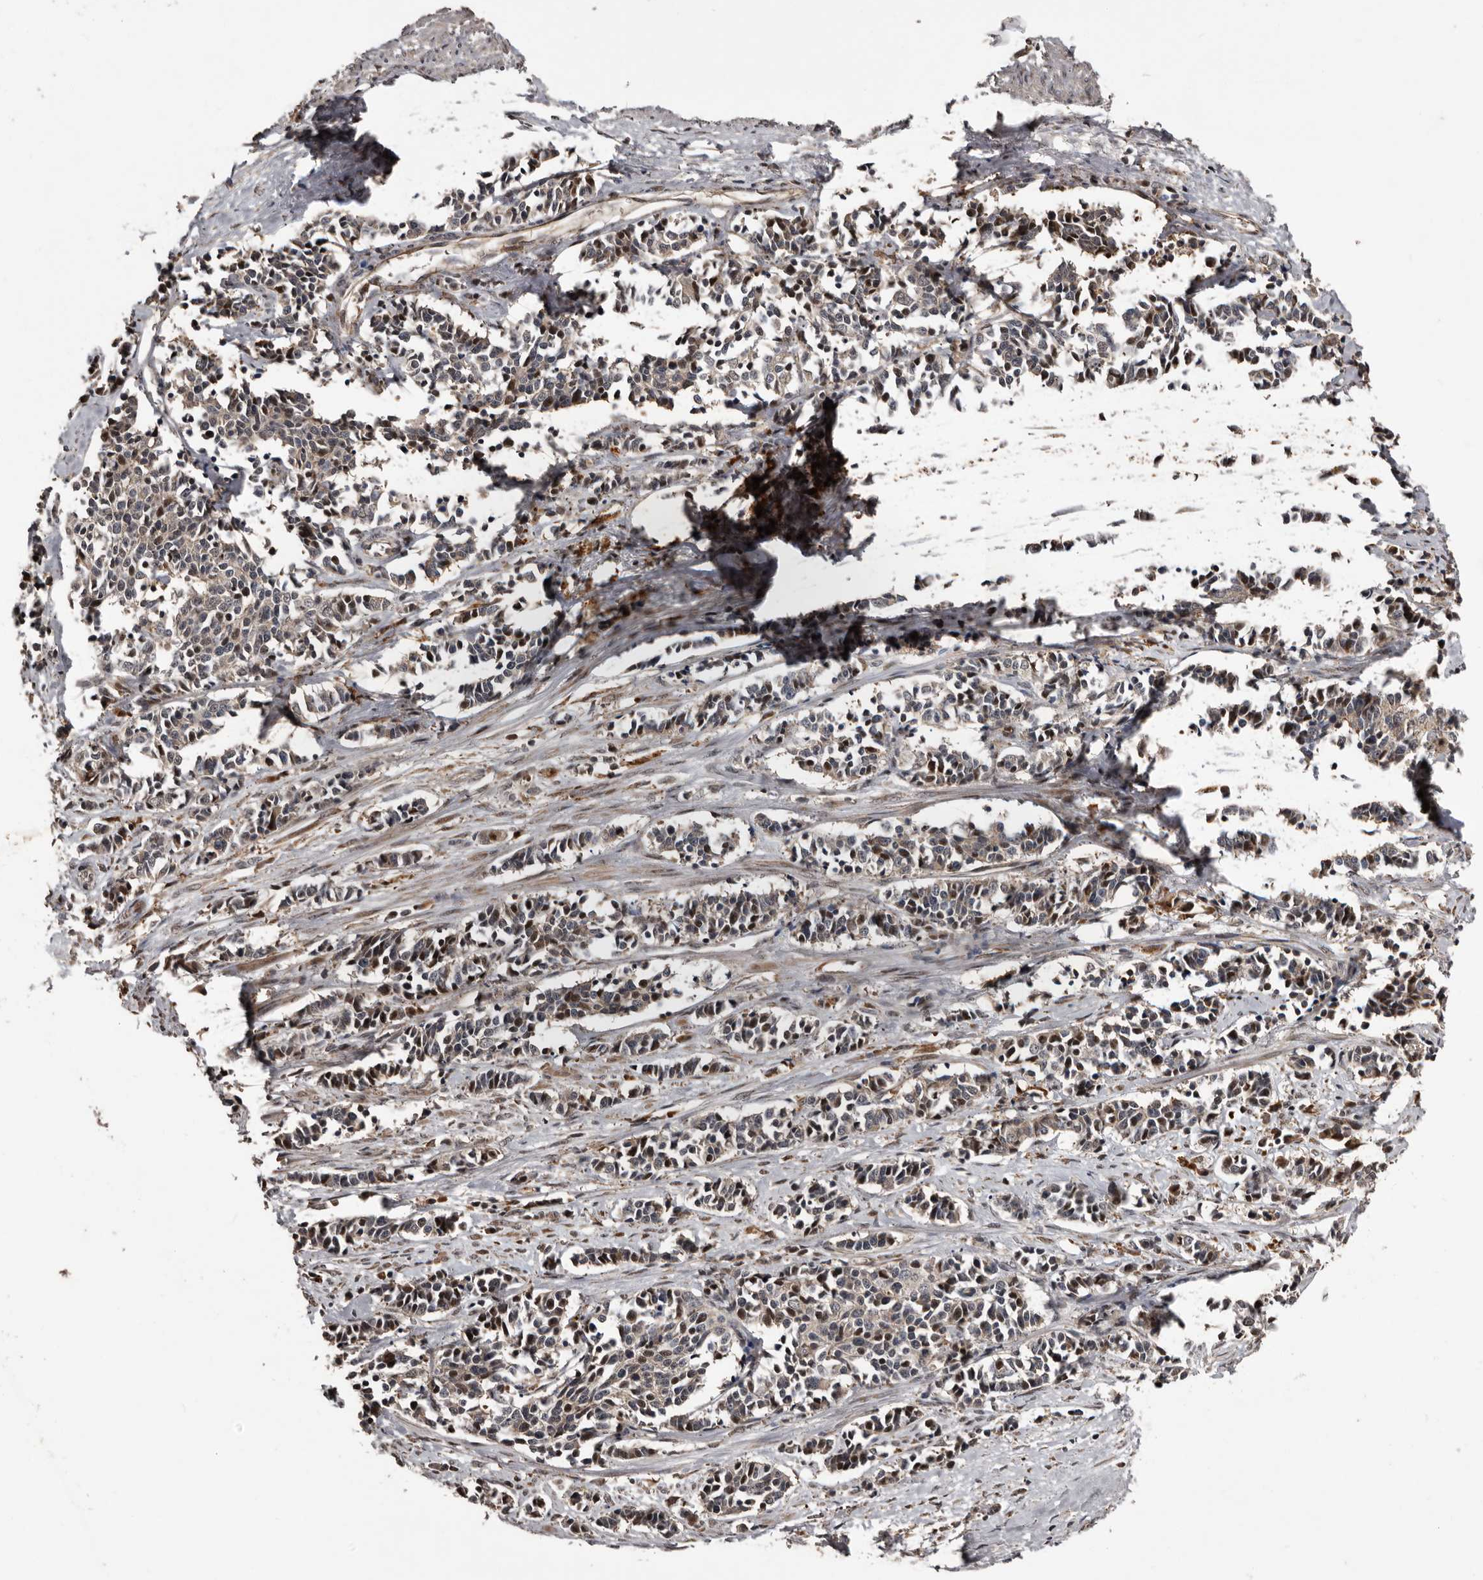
{"staining": {"intensity": "moderate", "quantity": "<25%", "location": "cytoplasmic/membranous,nuclear"}, "tissue": "cervical cancer", "cell_type": "Tumor cells", "image_type": "cancer", "snomed": [{"axis": "morphology", "description": "Normal tissue, NOS"}, {"axis": "morphology", "description": "Squamous cell carcinoma, NOS"}, {"axis": "topography", "description": "Cervix"}], "caption": "Tumor cells reveal low levels of moderate cytoplasmic/membranous and nuclear staining in approximately <25% of cells in cervical cancer (squamous cell carcinoma).", "gene": "SERTAD4", "patient": {"sex": "female", "age": 35}}